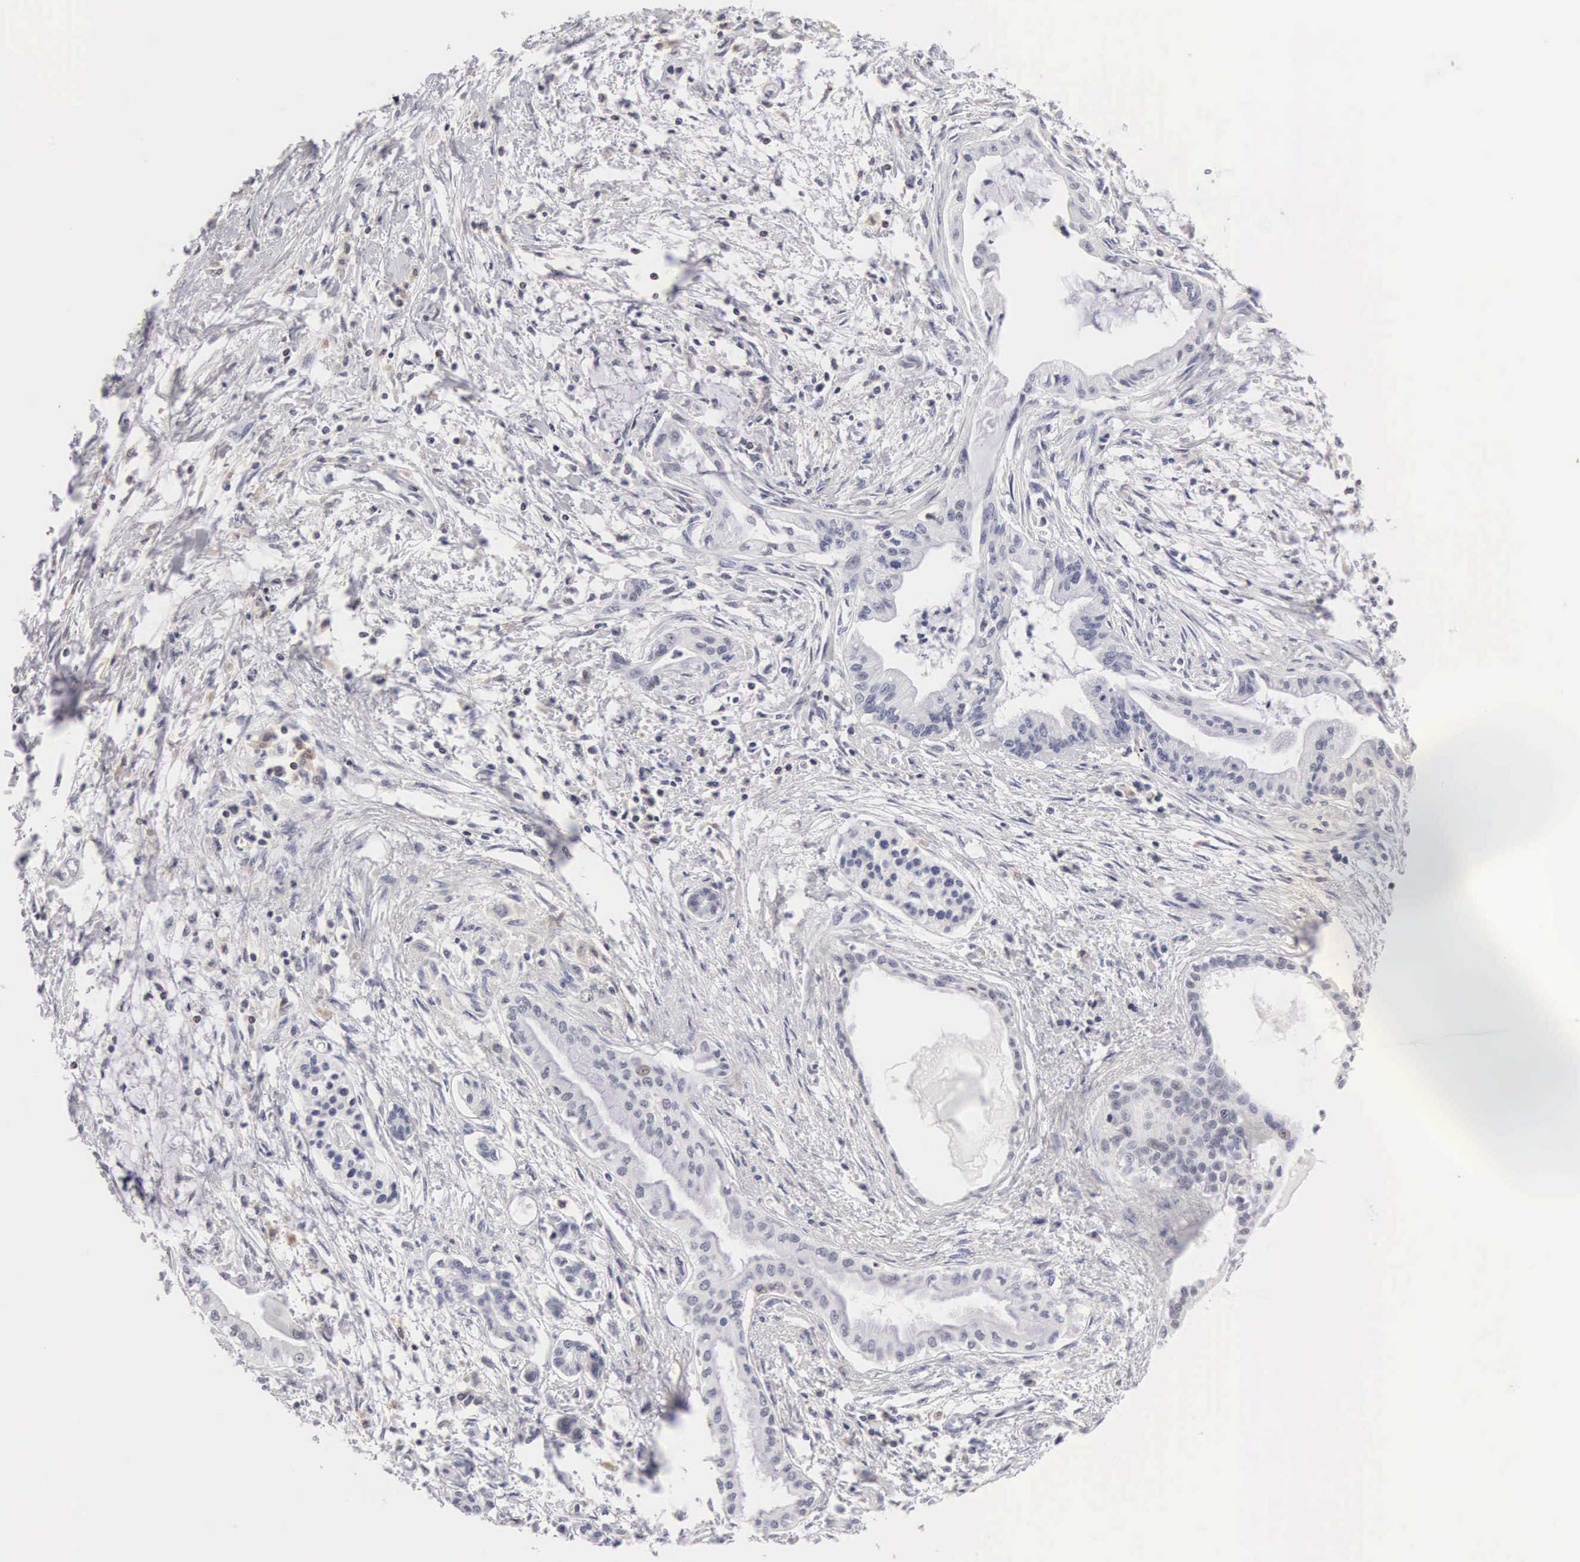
{"staining": {"intensity": "negative", "quantity": "none", "location": "none"}, "tissue": "pancreatic cancer", "cell_type": "Tumor cells", "image_type": "cancer", "snomed": [{"axis": "morphology", "description": "Adenocarcinoma, NOS"}, {"axis": "topography", "description": "Pancreas"}], "caption": "High magnification brightfield microscopy of adenocarcinoma (pancreatic) stained with DAB (brown) and counterstained with hematoxylin (blue): tumor cells show no significant staining.", "gene": "FAM47A", "patient": {"sex": "female", "age": 64}}